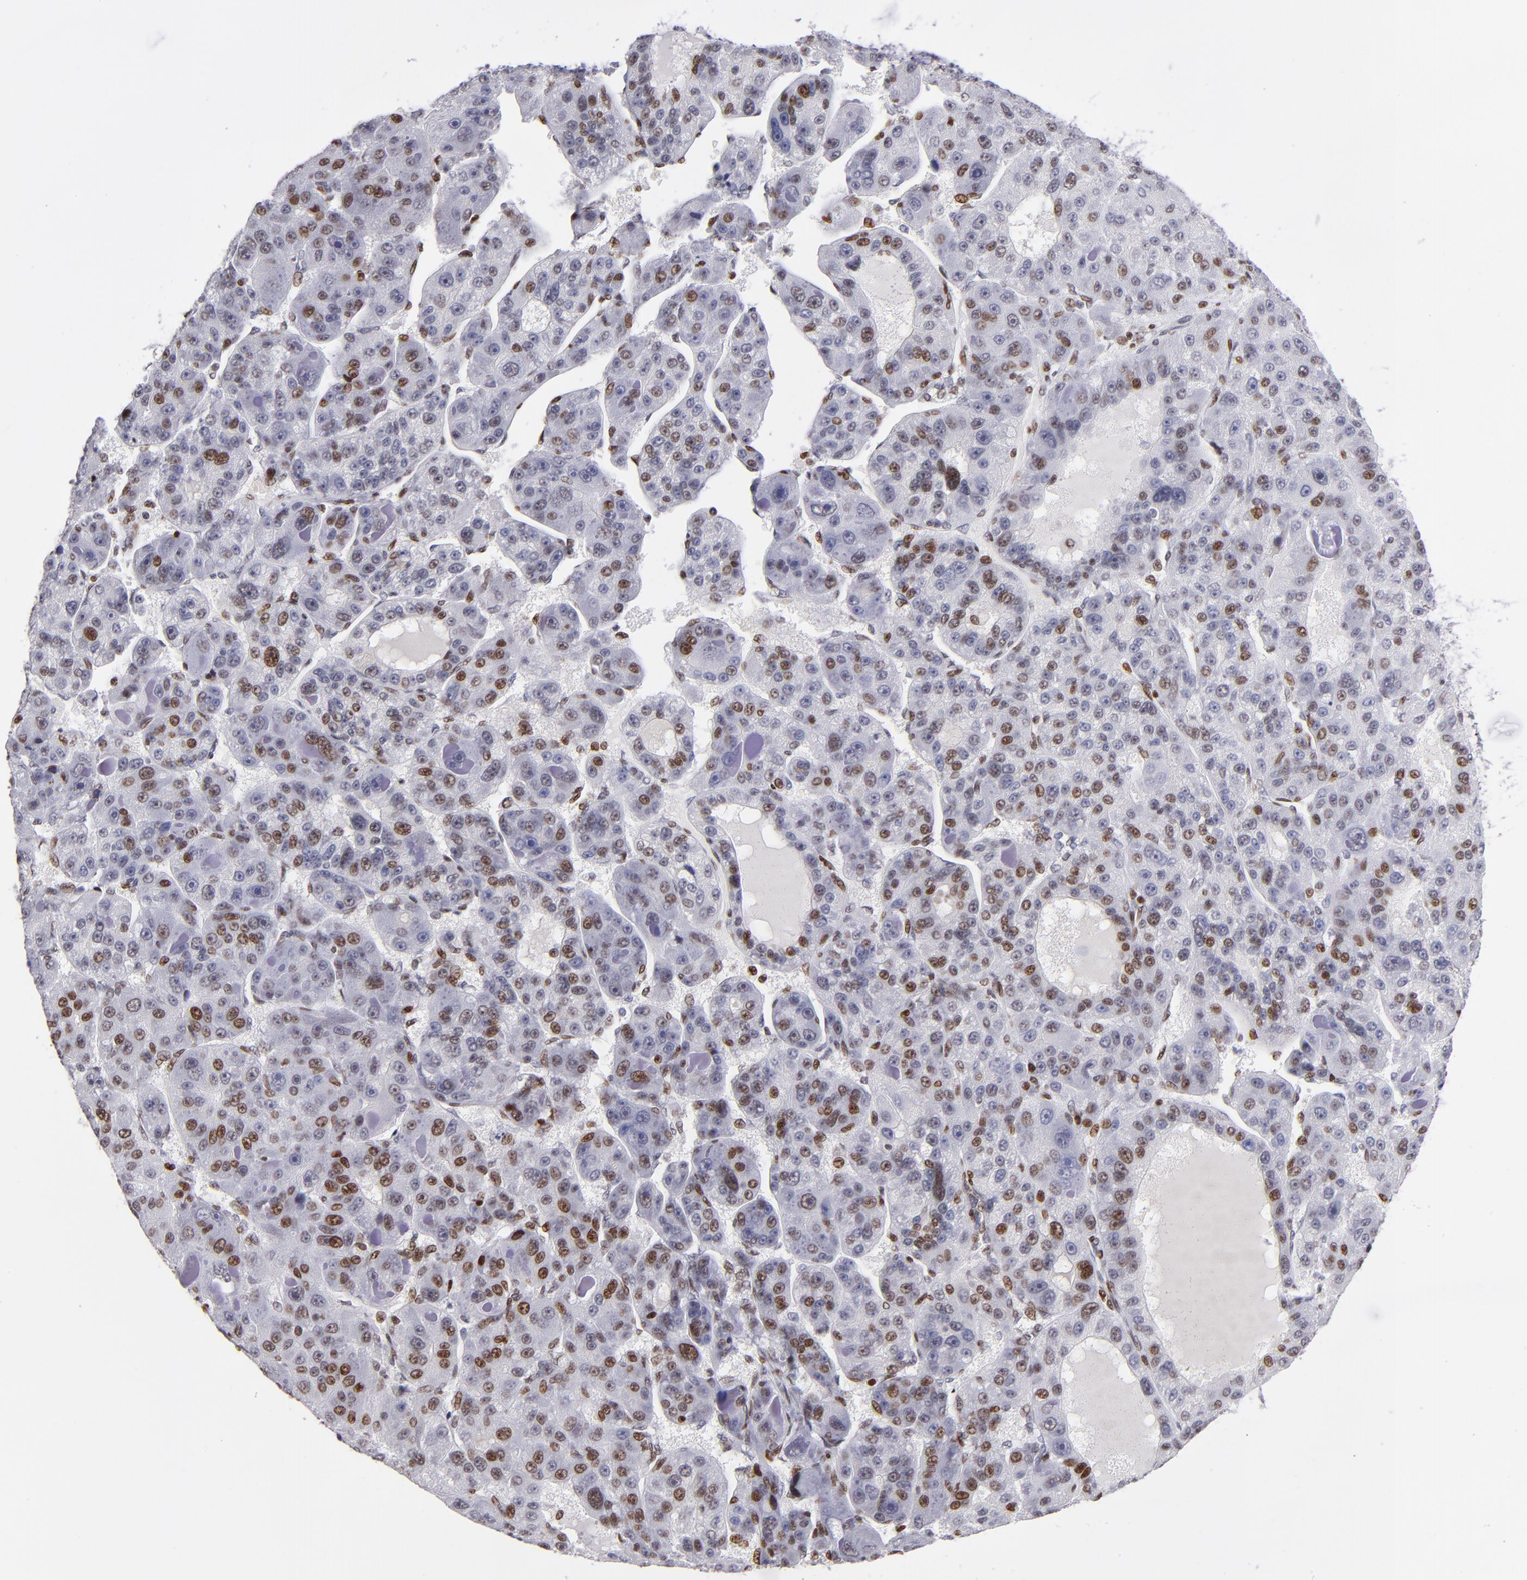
{"staining": {"intensity": "moderate", "quantity": "25%-75%", "location": "nuclear"}, "tissue": "liver cancer", "cell_type": "Tumor cells", "image_type": "cancer", "snomed": [{"axis": "morphology", "description": "Carcinoma, Hepatocellular, NOS"}, {"axis": "topography", "description": "Liver"}], "caption": "Liver hepatocellular carcinoma tissue shows moderate nuclear positivity in approximately 25%-75% of tumor cells, visualized by immunohistochemistry.", "gene": "POLA1", "patient": {"sex": "male", "age": 76}}